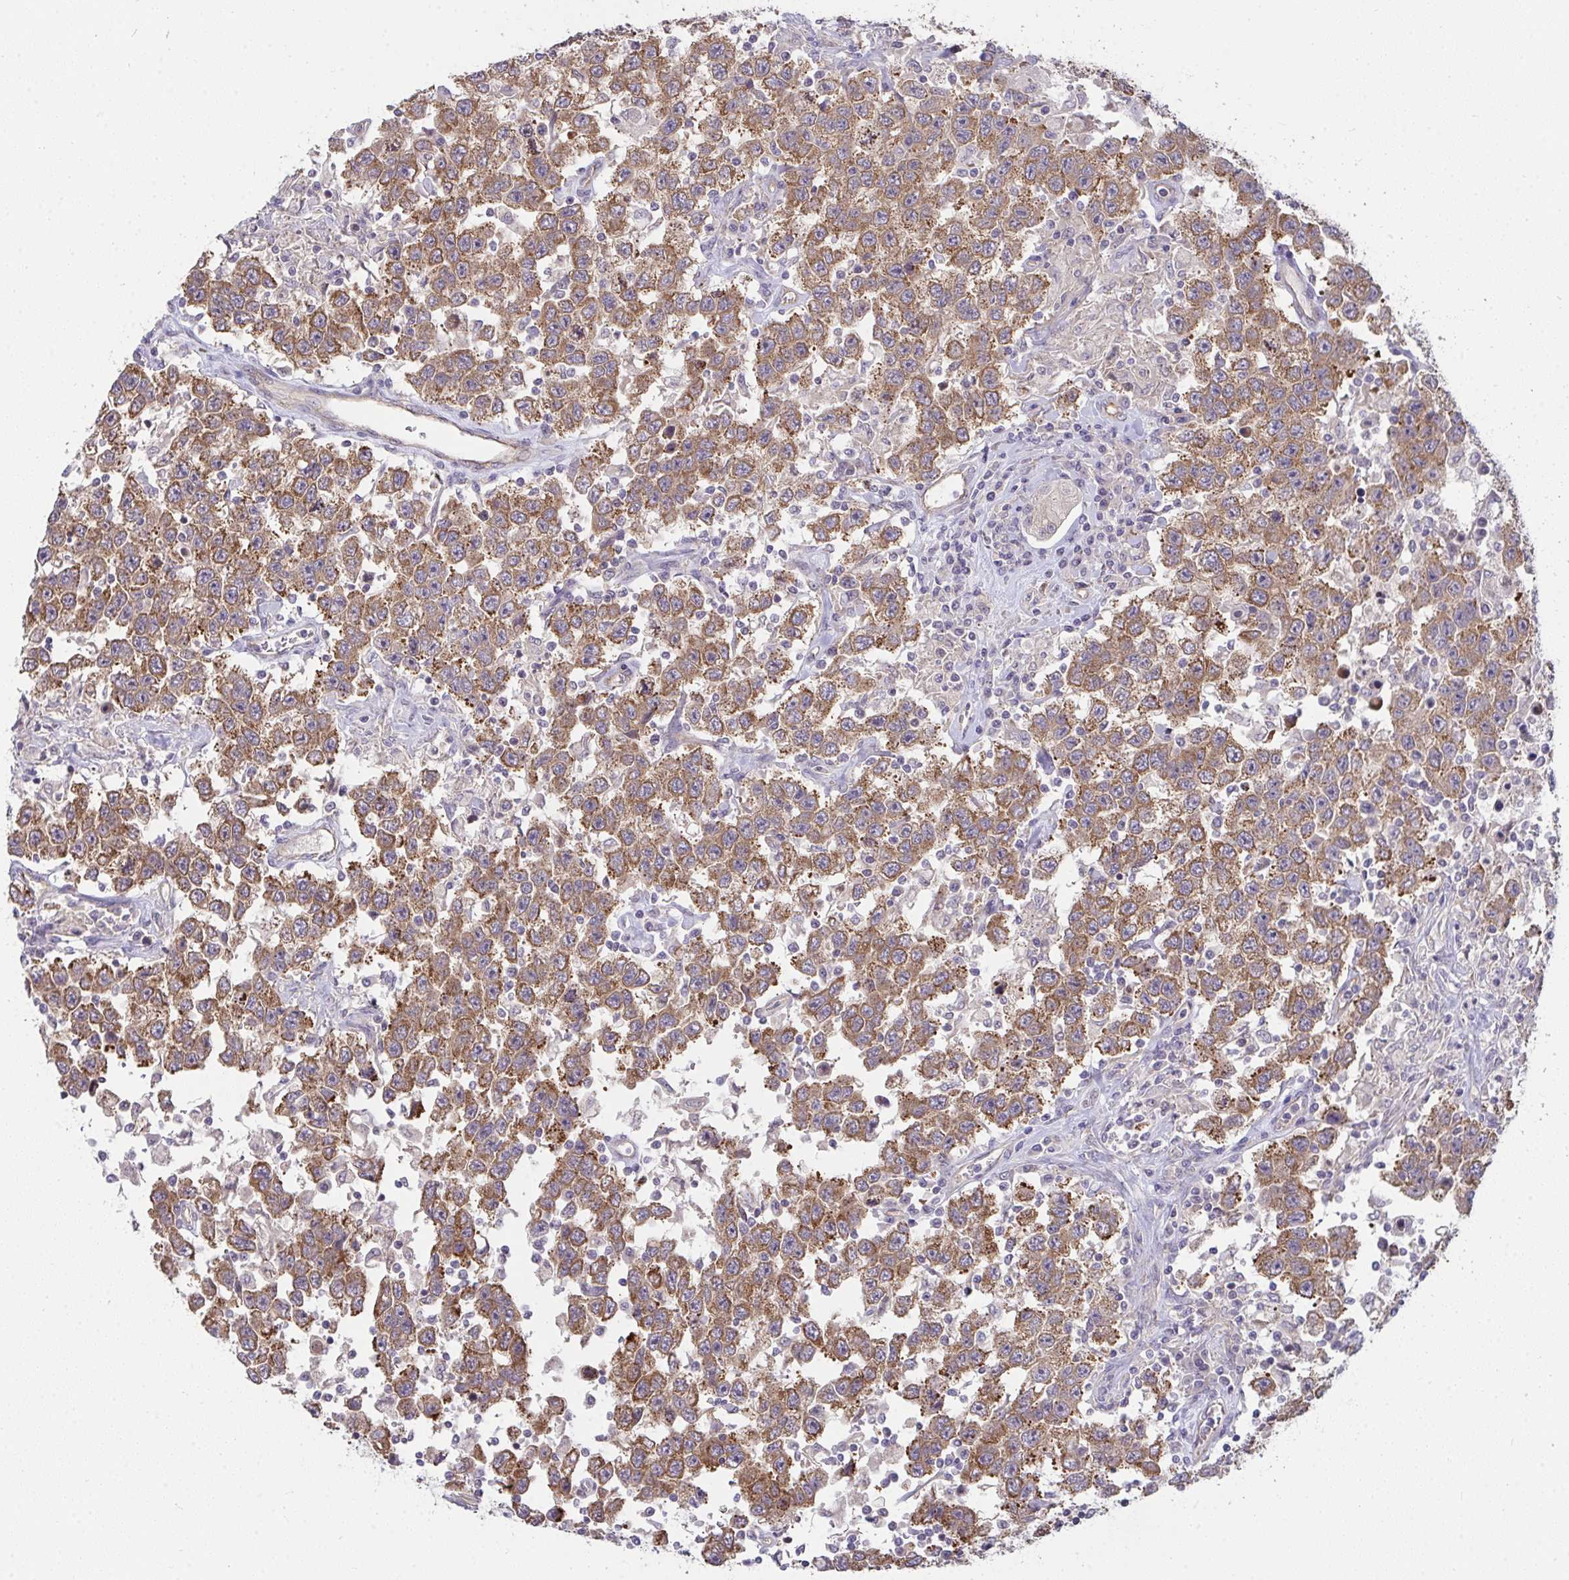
{"staining": {"intensity": "moderate", "quantity": ">75%", "location": "cytoplasmic/membranous"}, "tissue": "testis cancer", "cell_type": "Tumor cells", "image_type": "cancer", "snomed": [{"axis": "morphology", "description": "Seminoma, NOS"}, {"axis": "topography", "description": "Testis"}], "caption": "Human testis seminoma stained with a brown dye shows moderate cytoplasmic/membranous positive positivity in about >75% of tumor cells.", "gene": "CASP9", "patient": {"sex": "male", "age": 41}}